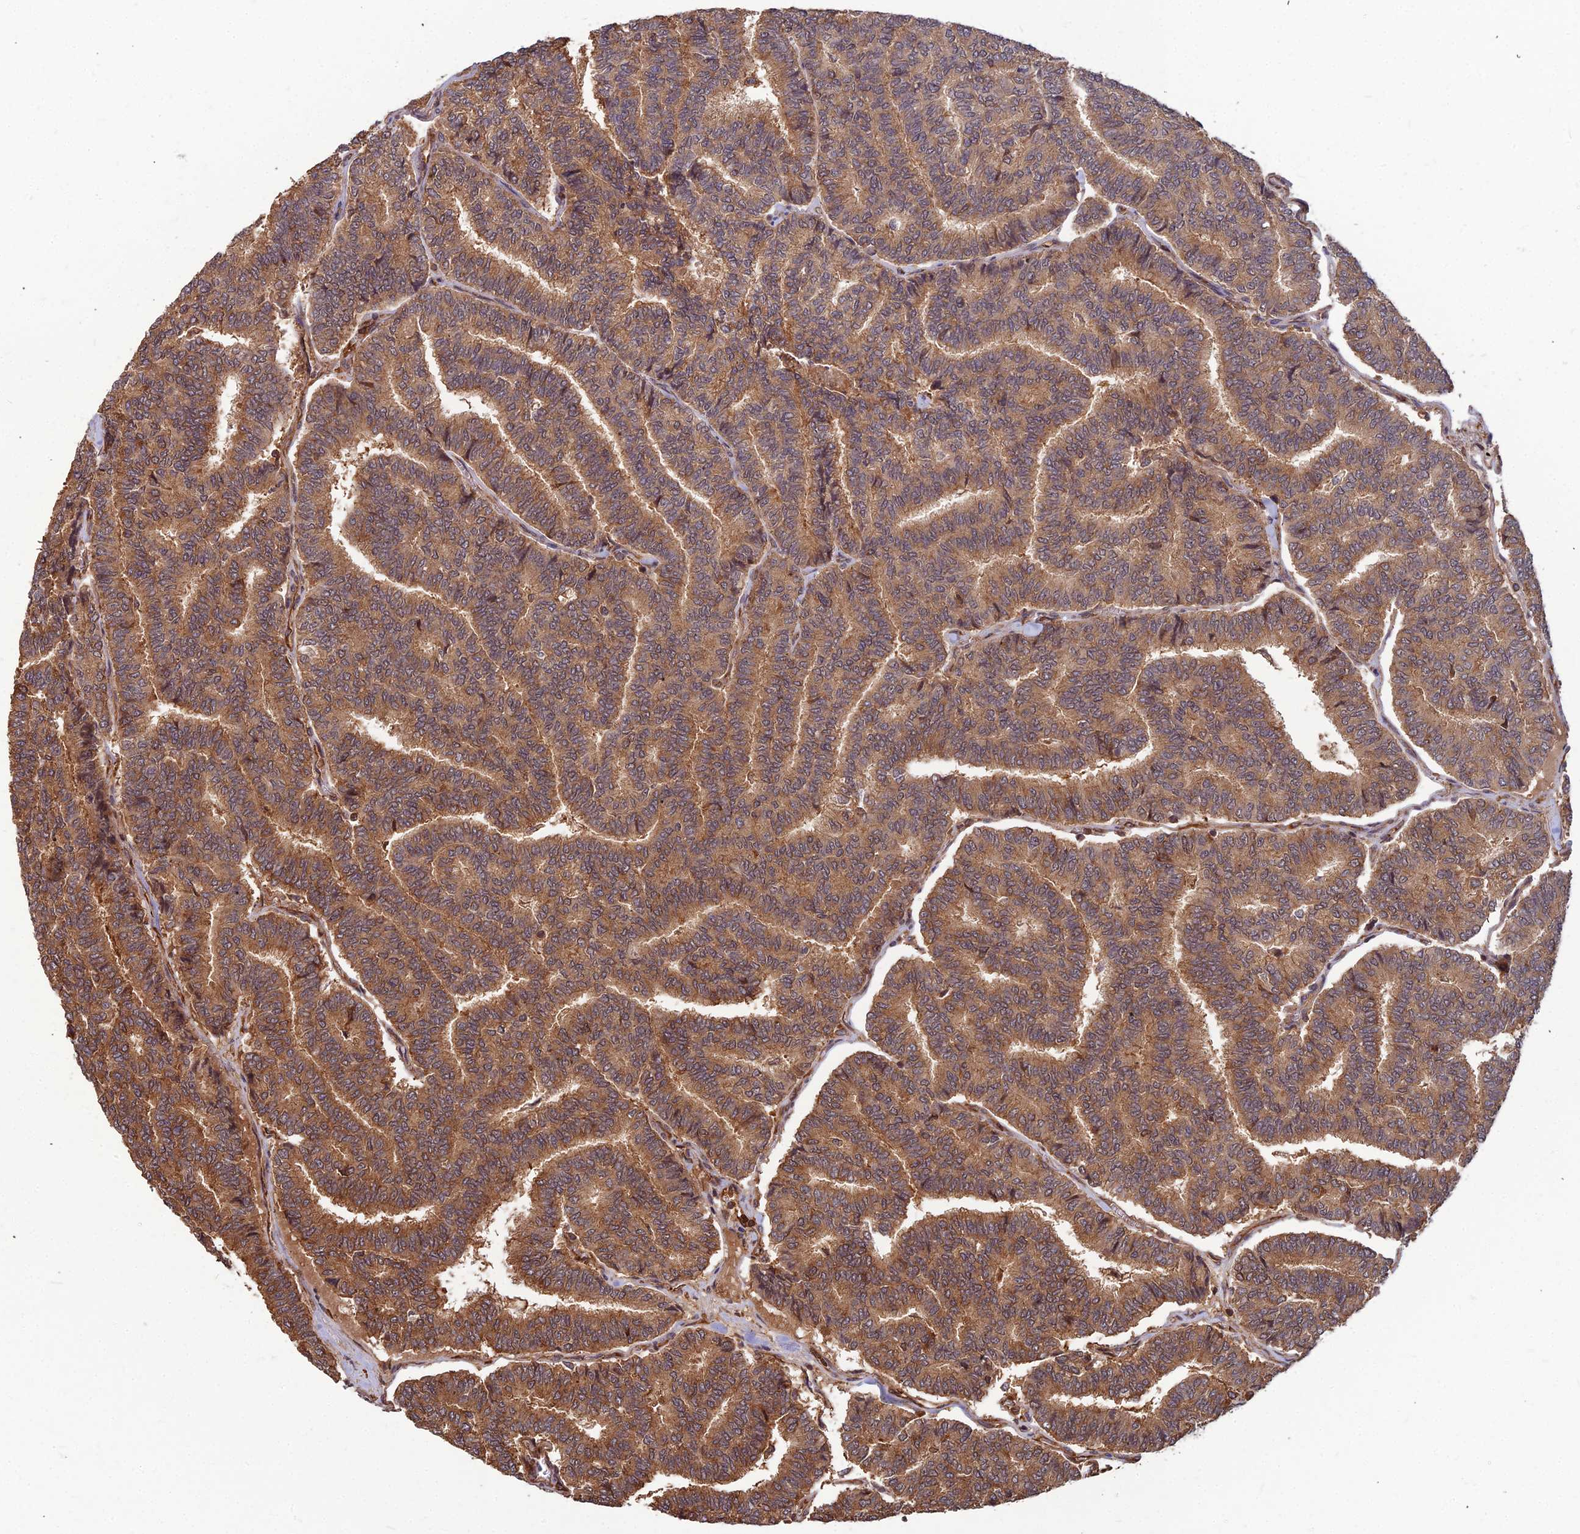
{"staining": {"intensity": "moderate", "quantity": ">75%", "location": "cytoplasmic/membranous"}, "tissue": "thyroid cancer", "cell_type": "Tumor cells", "image_type": "cancer", "snomed": [{"axis": "morphology", "description": "Papillary adenocarcinoma, NOS"}, {"axis": "topography", "description": "Thyroid gland"}], "caption": "Immunohistochemical staining of human thyroid cancer (papillary adenocarcinoma) reveals moderate cytoplasmic/membranous protein expression in about >75% of tumor cells.", "gene": "ZNF467", "patient": {"sex": "female", "age": 35}}